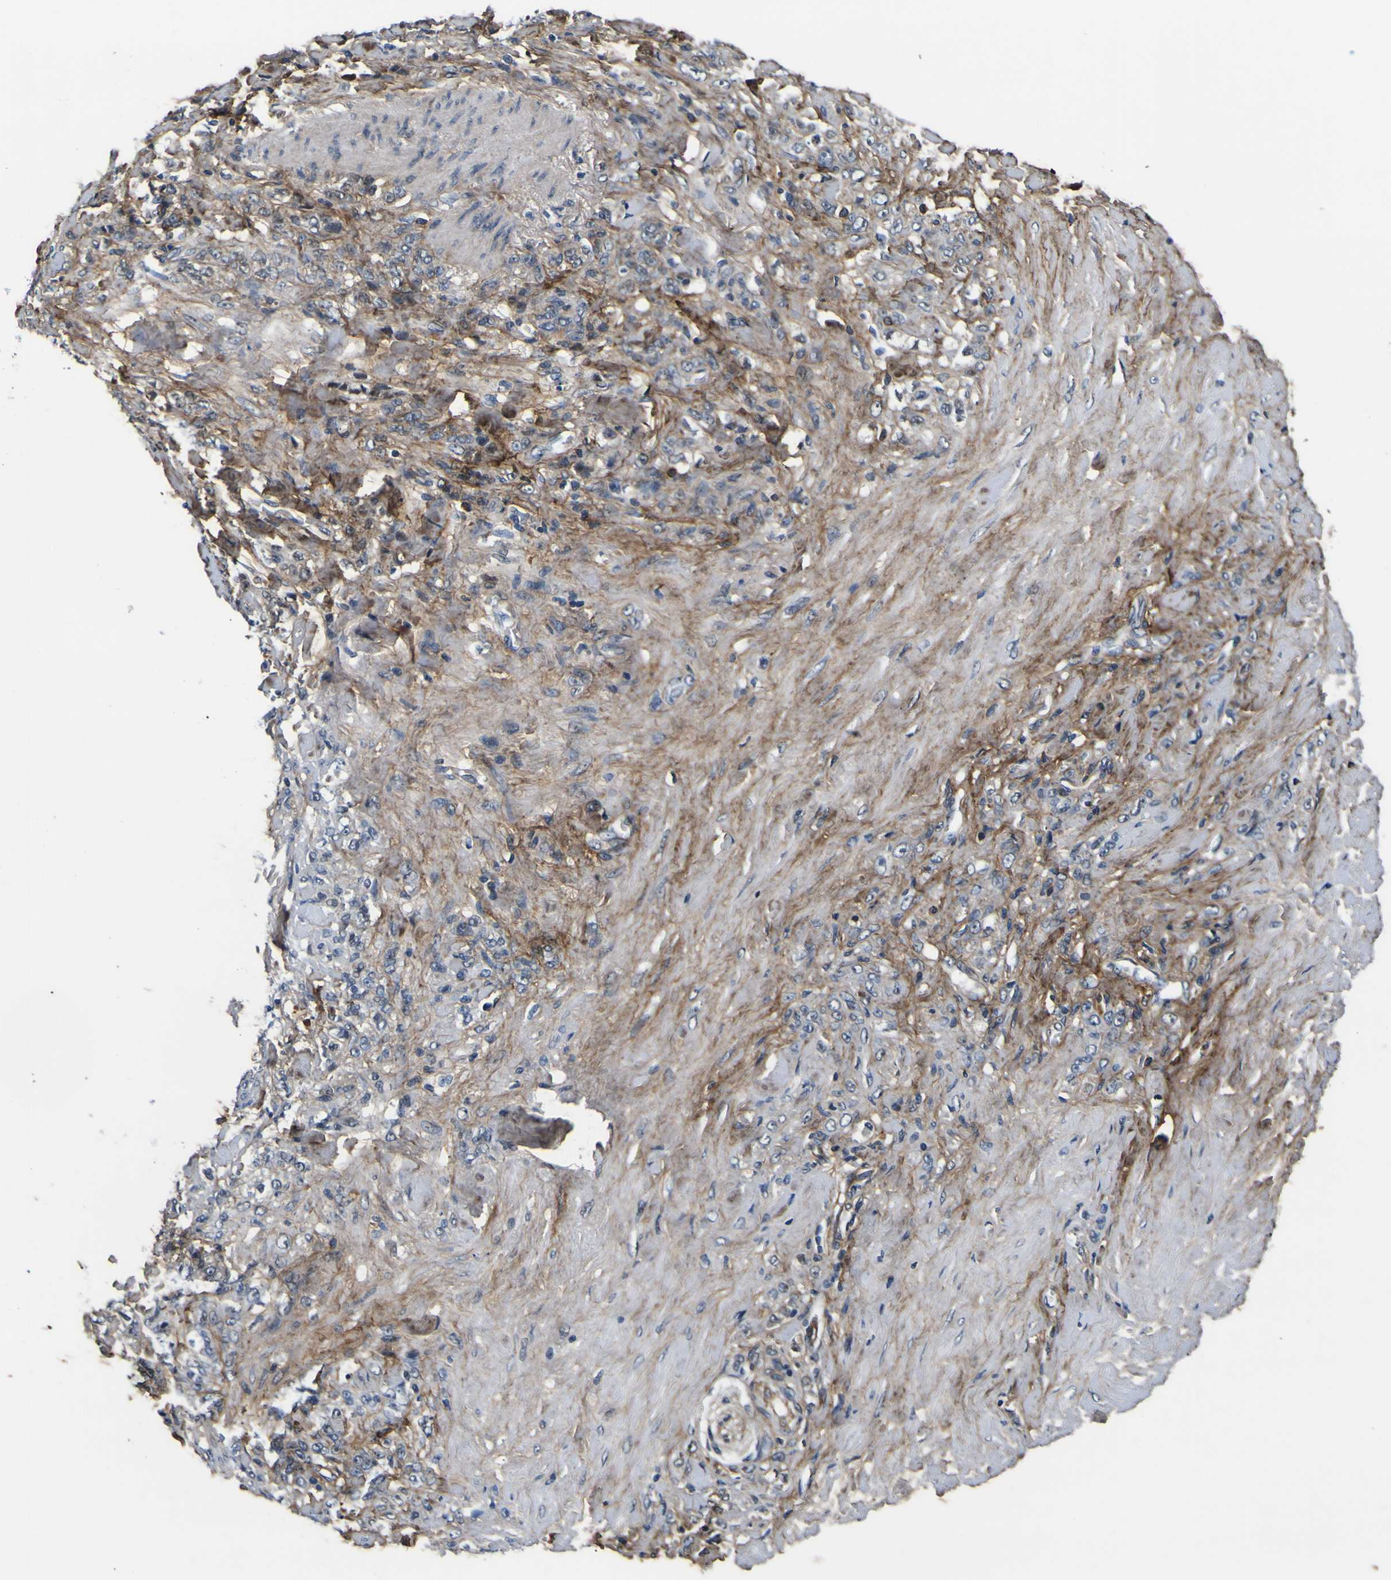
{"staining": {"intensity": "negative", "quantity": "none", "location": "none"}, "tissue": "stomach cancer", "cell_type": "Tumor cells", "image_type": "cancer", "snomed": [{"axis": "morphology", "description": "Adenocarcinoma, NOS"}, {"axis": "topography", "description": "Stomach"}], "caption": "The immunohistochemistry photomicrograph has no significant staining in tumor cells of adenocarcinoma (stomach) tissue. (Brightfield microscopy of DAB IHC at high magnification).", "gene": "POSTN", "patient": {"sex": "male", "age": 82}}